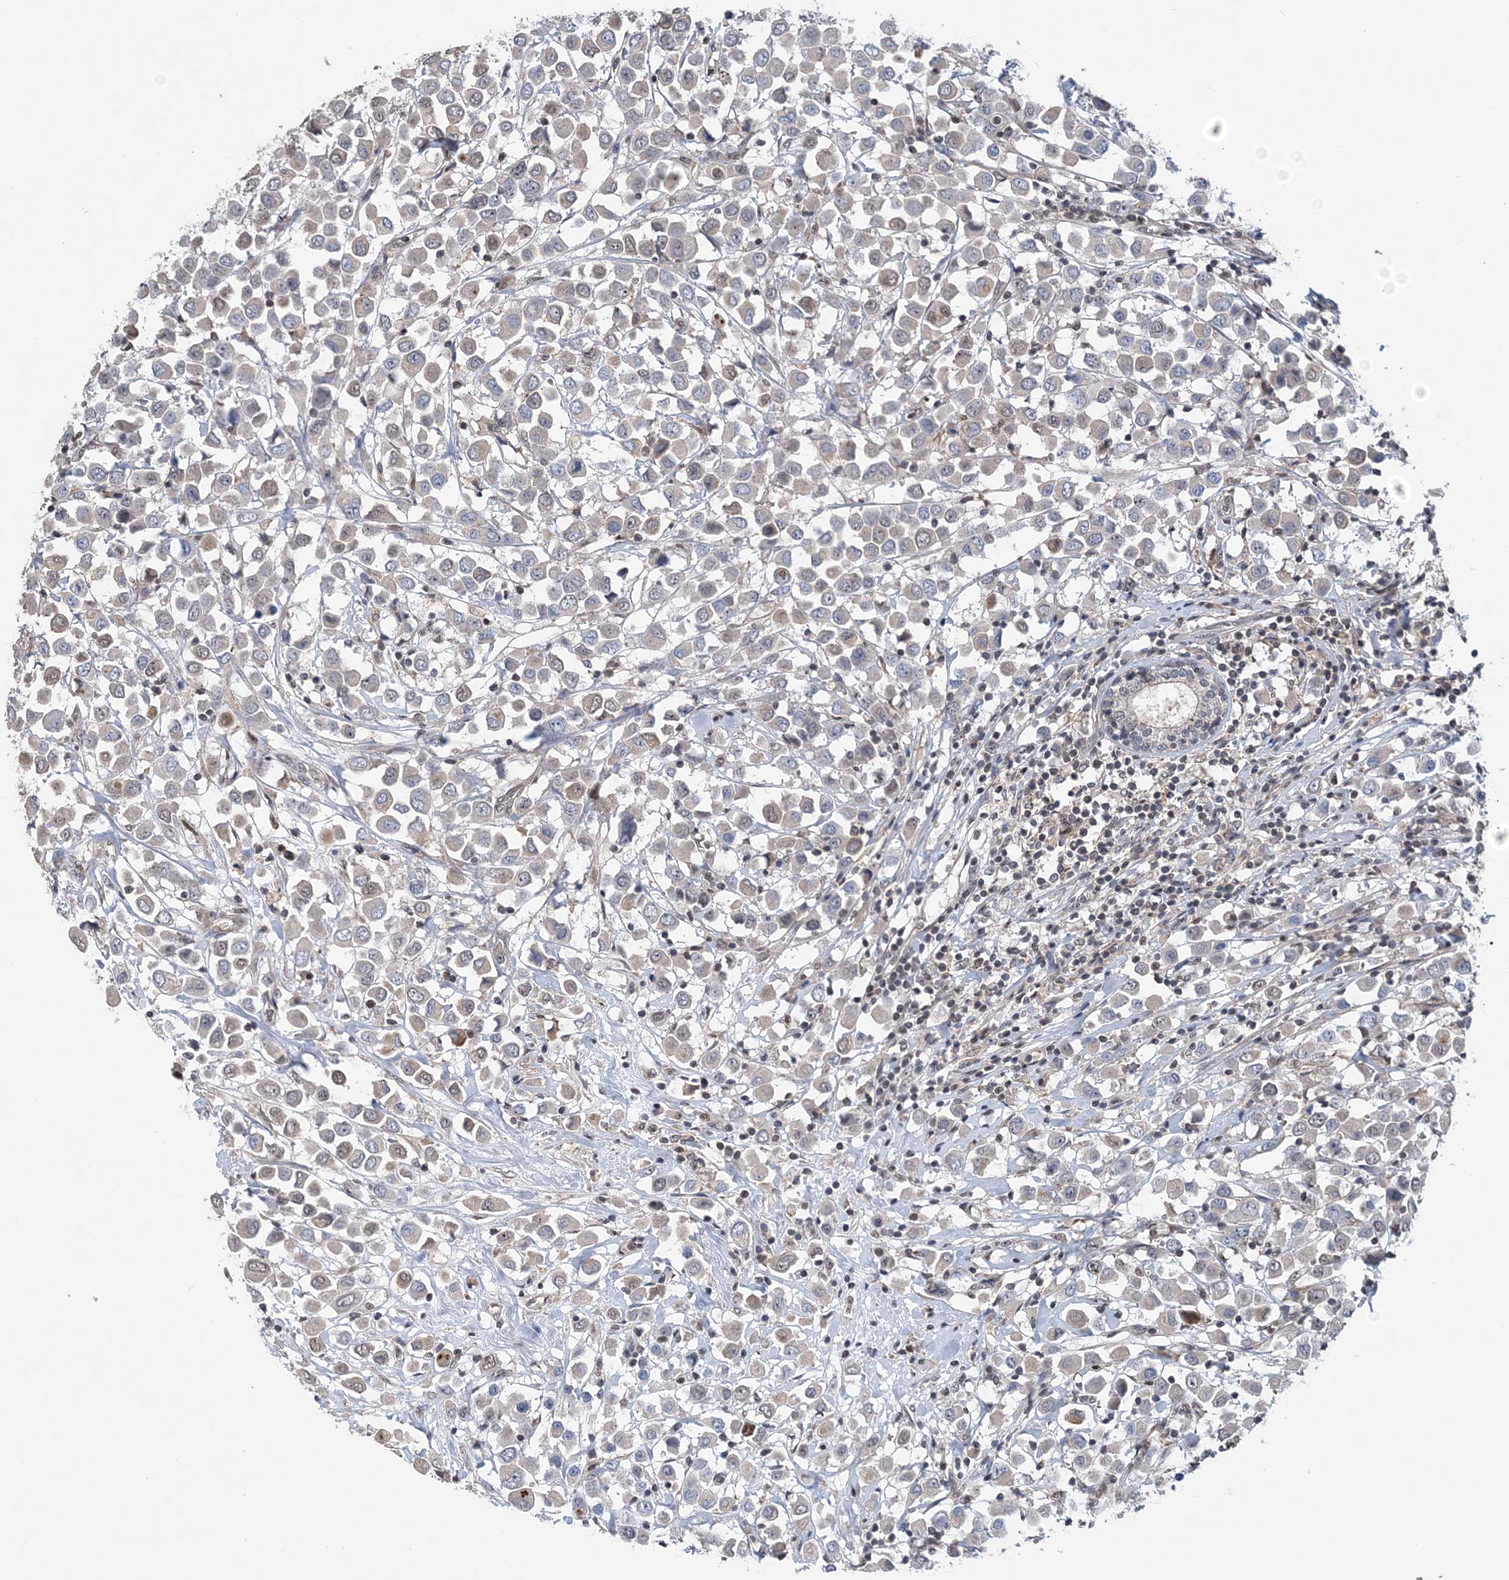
{"staining": {"intensity": "weak", "quantity": "25%-75%", "location": "nuclear"}, "tissue": "breast cancer", "cell_type": "Tumor cells", "image_type": "cancer", "snomed": [{"axis": "morphology", "description": "Duct carcinoma"}, {"axis": "topography", "description": "Breast"}], "caption": "IHC photomicrograph of neoplastic tissue: human breast cancer stained using immunohistochemistry (IHC) reveals low levels of weak protein expression localized specifically in the nuclear of tumor cells, appearing as a nuclear brown color.", "gene": "CCDC152", "patient": {"sex": "female", "age": 61}}